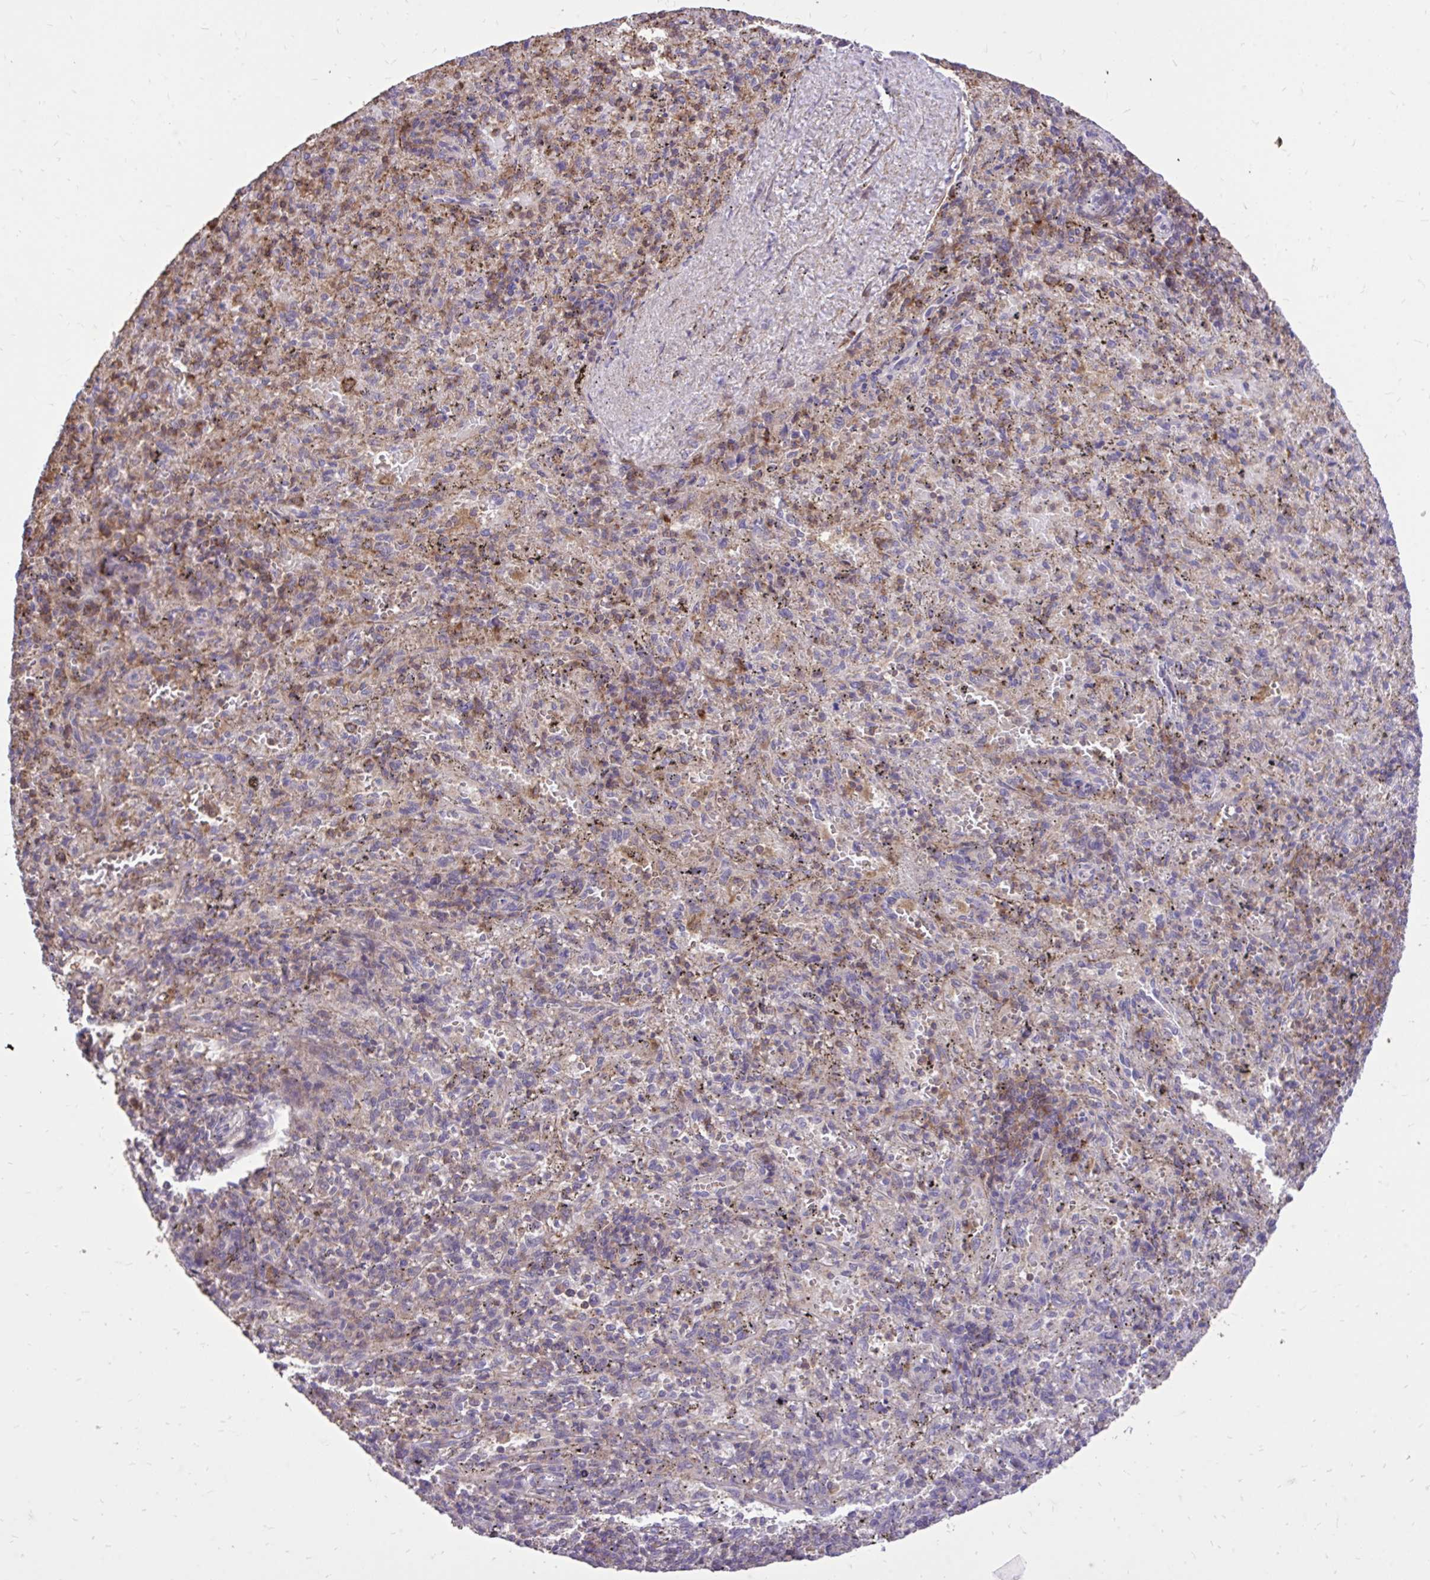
{"staining": {"intensity": "moderate", "quantity": "25%-75%", "location": "cytoplasmic/membranous"}, "tissue": "spleen", "cell_type": "Cells in red pulp", "image_type": "normal", "snomed": [{"axis": "morphology", "description": "Normal tissue, NOS"}, {"axis": "topography", "description": "Spleen"}], "caption": "Benign spleen shows moderate cytoplasmic/membranous positivity in approximately 25%-75% of cells in red pulp.", "gene": "IGFL2", "patient": {"sex": "male", "age": 57}}